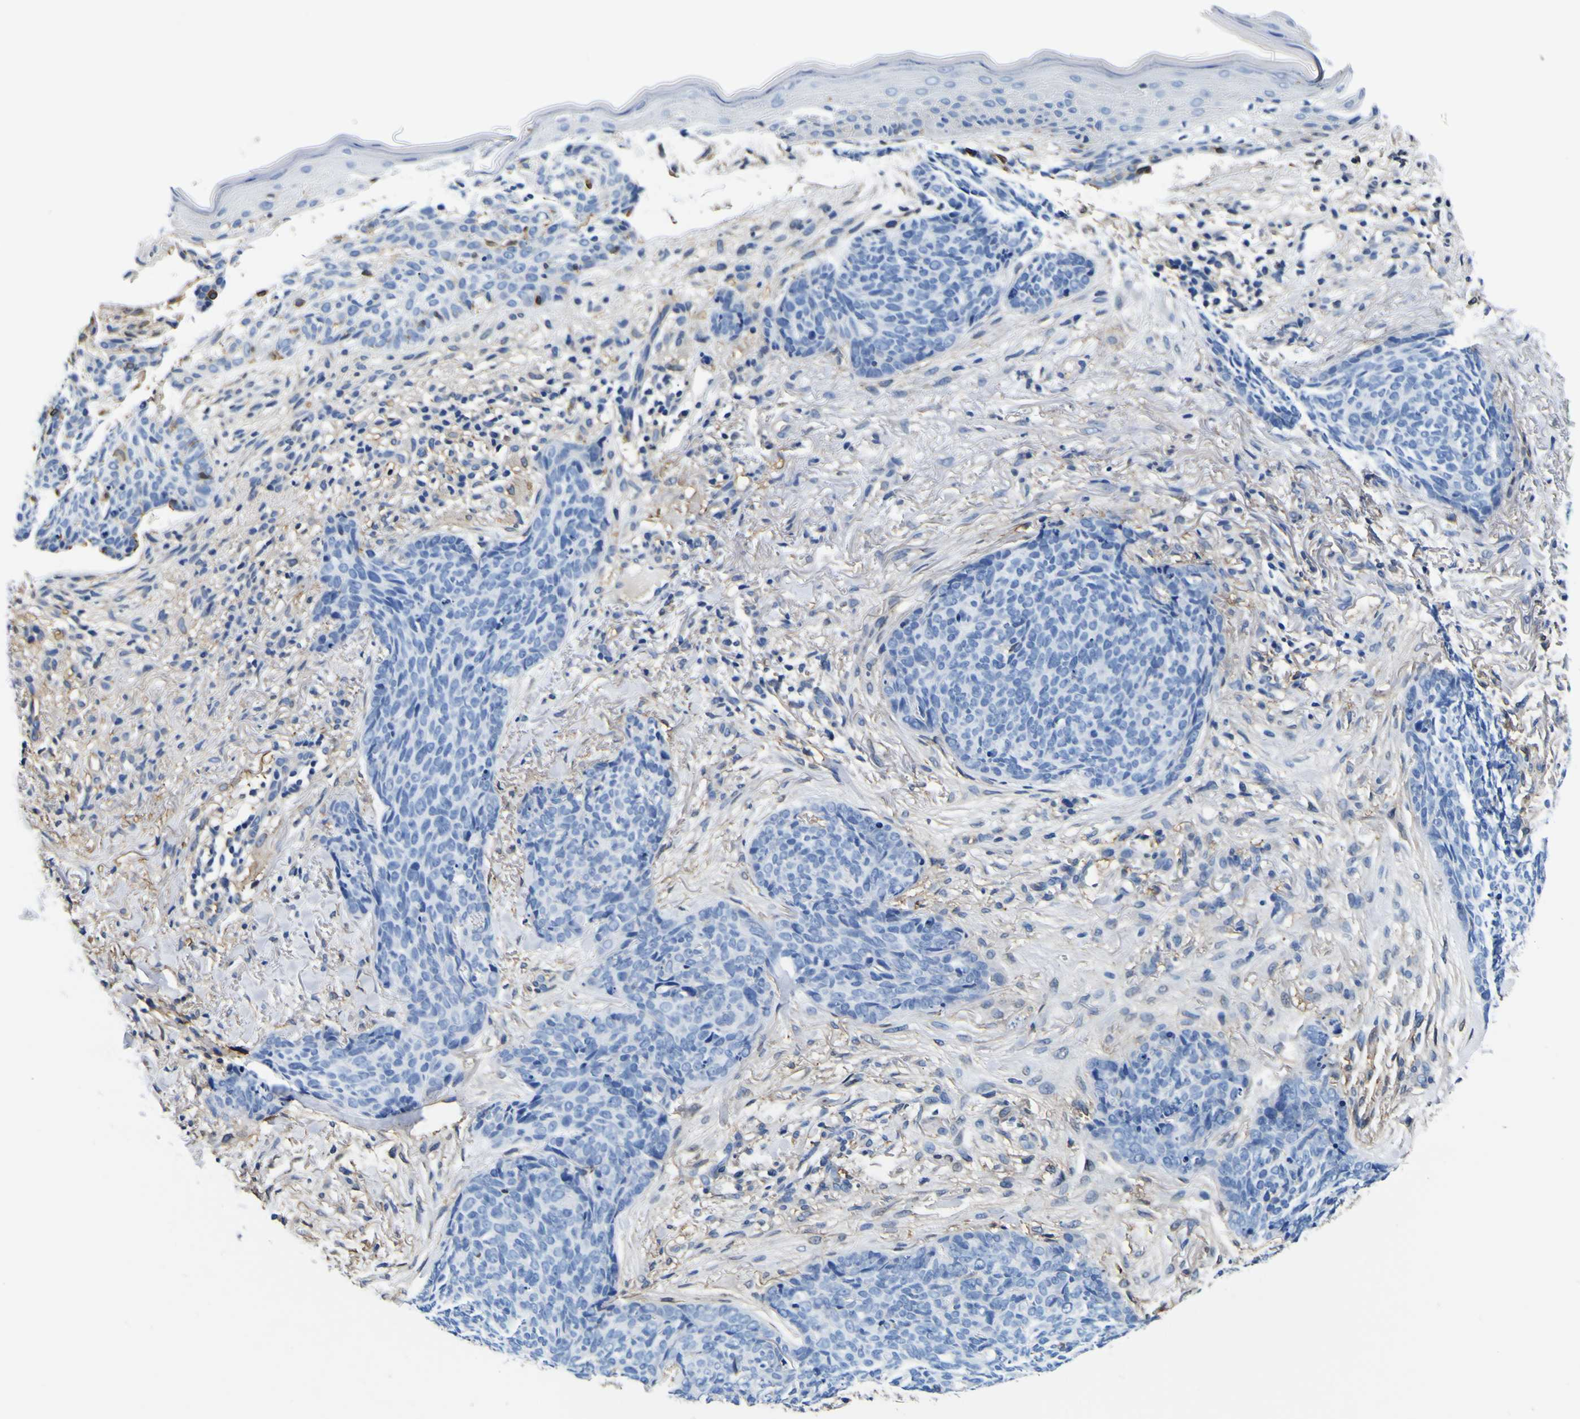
{"staining": {"intensity": "negative", "quantity": "none", "location": "none"}, "tissue": "skin cancer", "cell_type": "Tumor cells", "image_type": "cancer", "snomed": [{"axis": "morphology", "description": "Basal cell carcinoma"}, {"axis": "topography", "description": "Skin"}], "caption": "Image shows no protein staining in tumor cells of skin basal cell carcinoma tissue. (IHC, brightfield microscopy, high magnification).", "gene": "PXDN", "patient": {"sex": "female", "age": 70}}